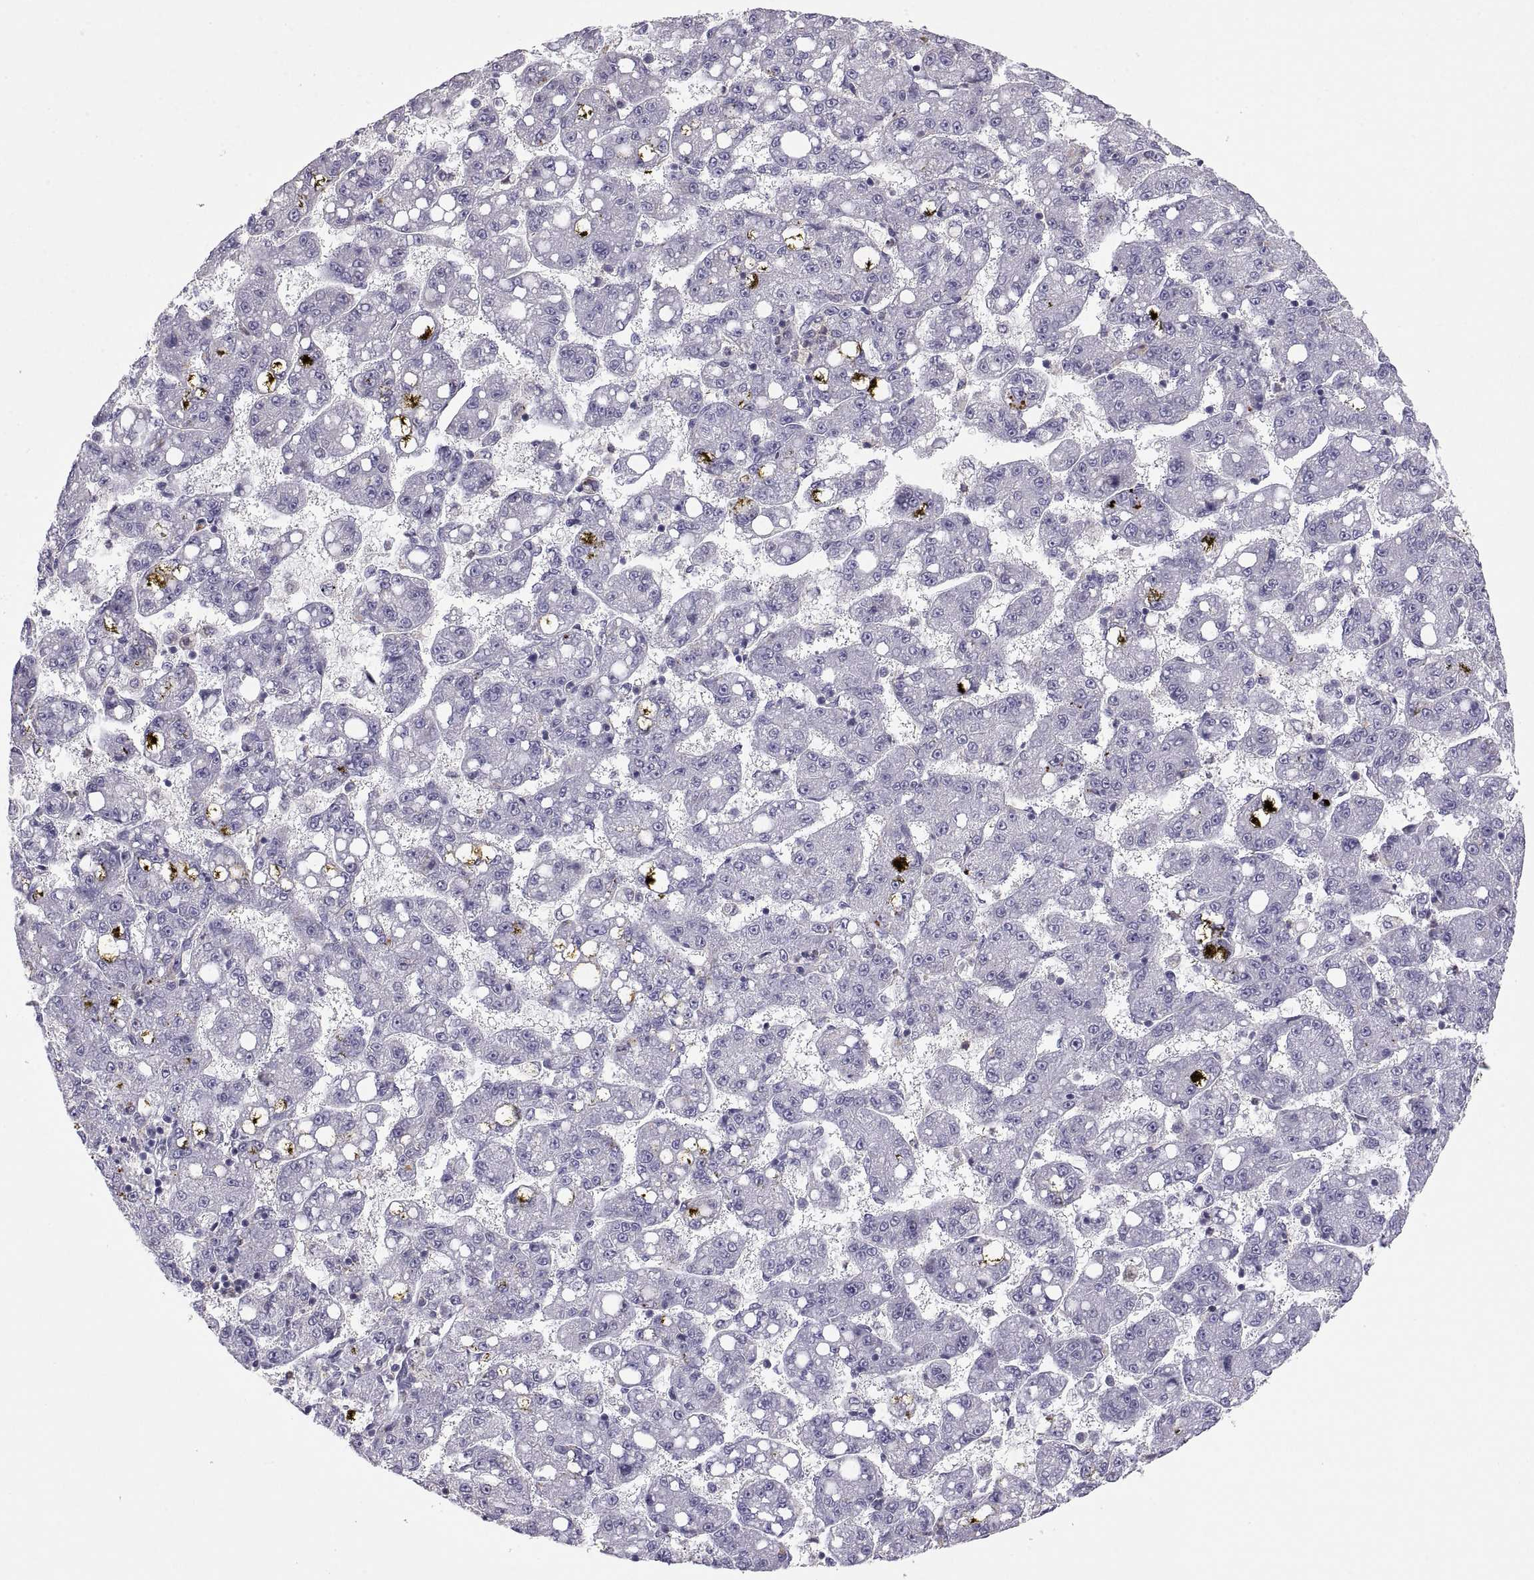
{"staining": {"intensity": "negative", "quantity": "none", "location": "none"}, "tissue": "liver cancer", "cell_type": "Tumor cells", "image_type": "cancer", "snomed": [{"axis": "morphology", "description": "Carcinoma, Hepatocellular, NOS"}, {"axis": "topography", "description": "Liver"}], "caption": "A high-resolution photomicrograph shows immunohistochemistry (IHC) staining of hepatocellular carcinoma (liver), which demonstrates no significant staining in tumor cells.", "gene": "RGS19", "patient": {"sex": "female", "age": 65}}